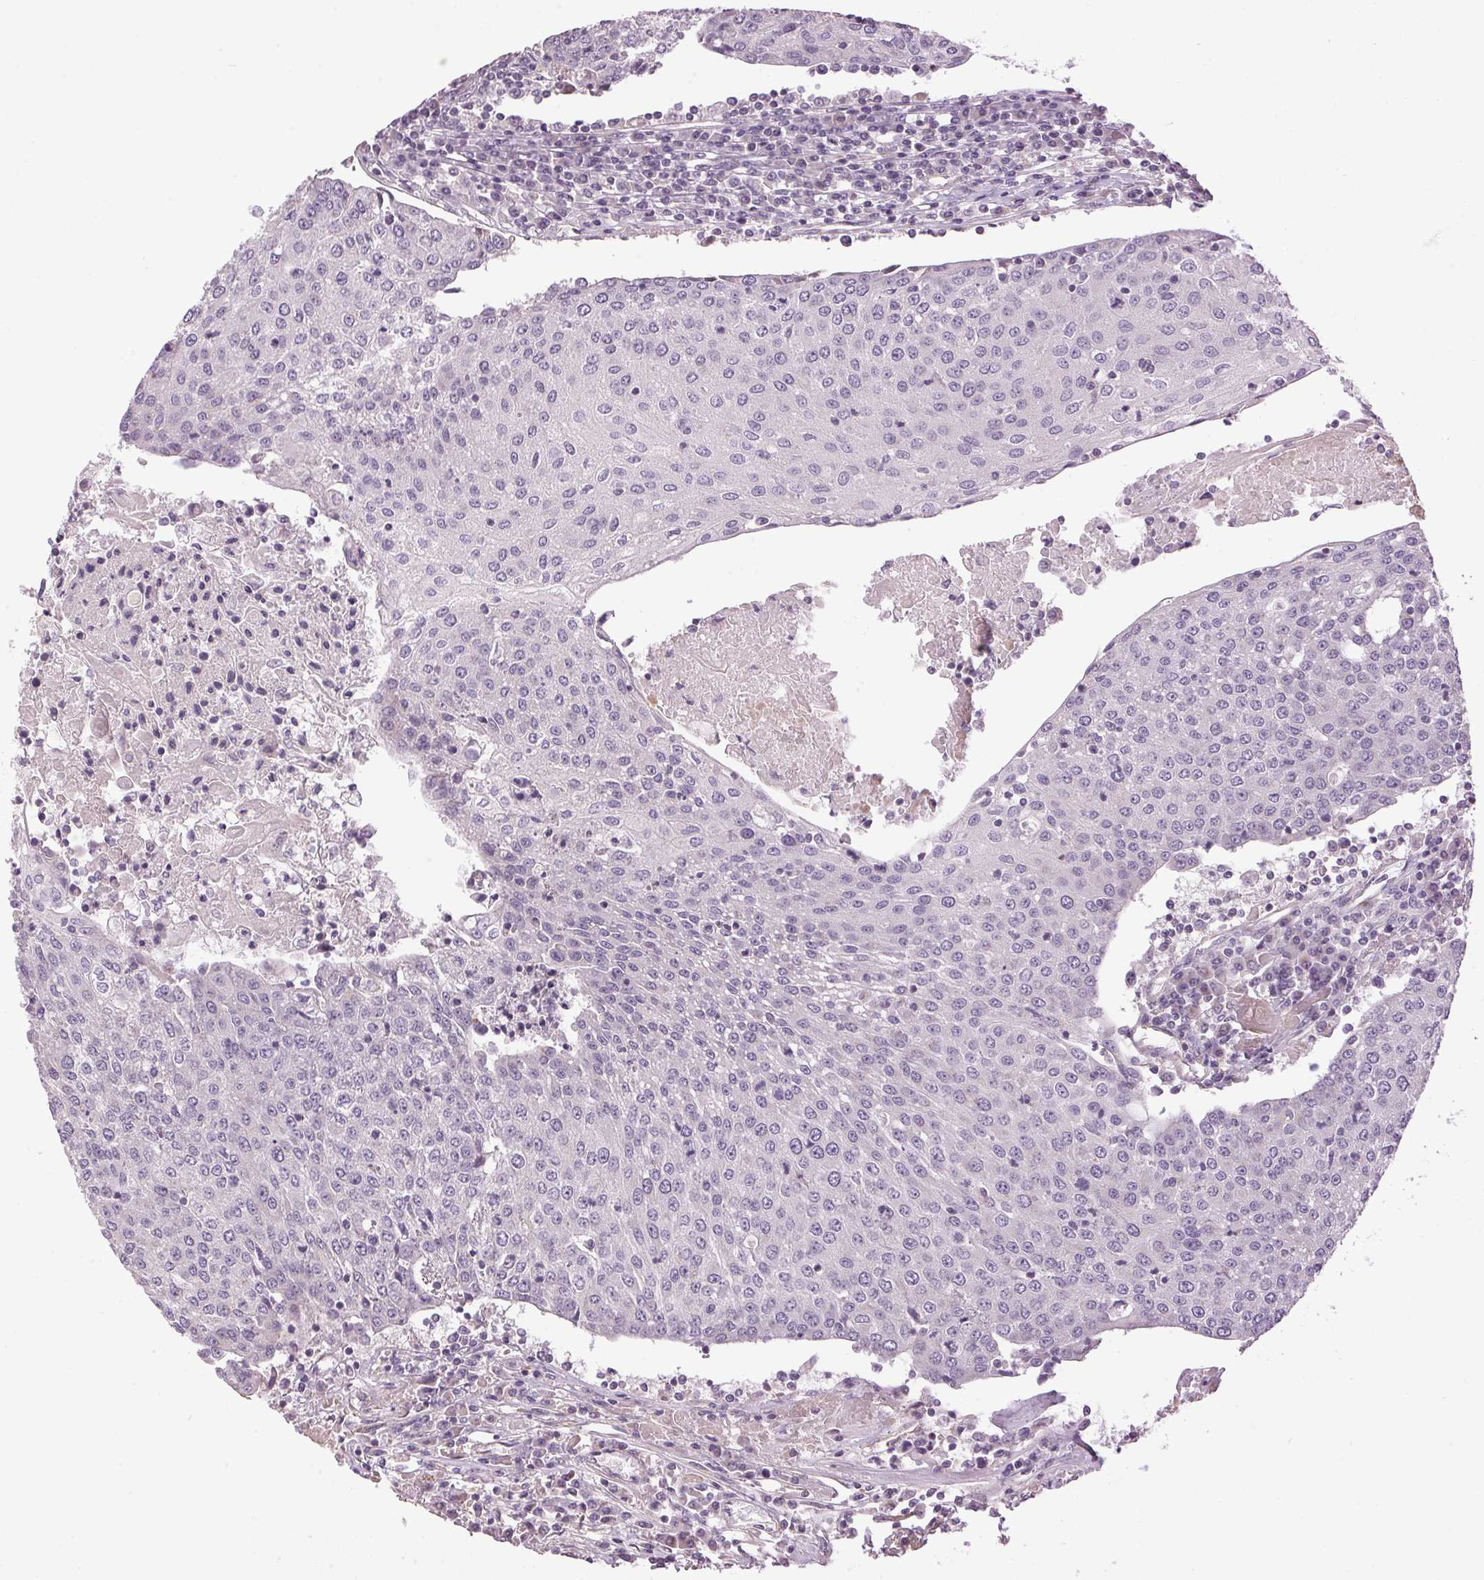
{"staining": {"intensity": "negative", "quantity": "none", "location": "none"}, "tissue": "urothelial cancer", "cell_type": "Tumor cells", "image_type": "cancer", "snomed": [{"axis": "morphology", "description": "Urothelial carcinoma, High grade"}, {"axis": "topography", "description": "Urinary bladder"}], "caption": "Immunohistochemical staining of urothelial cancer demonstrates no significant expression in tumor cells. (Stains: DAB IHC with hematoxylin counter stain, Microscopy: brightfield microscopy at high magnification).", "gene": "GOLPH3", "patient": {"sex": "female", "age": 85}}